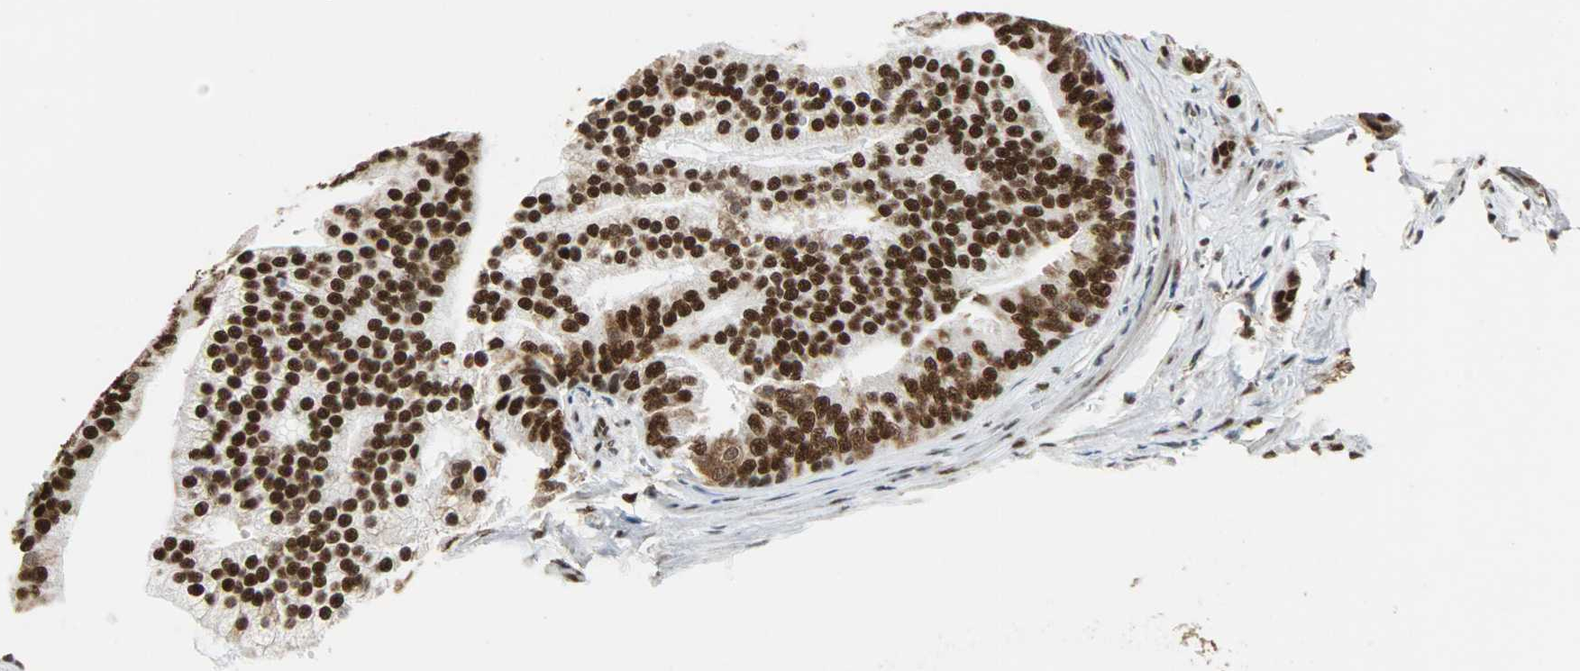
{"staining": {"intensity": "strong", "quantity": ">75%", "location": "cytoplasmic/membranous,nuclear"}, "tissue": "prostate cancer", "cell_type": "Tumor cells", "image_type": "cancer", "snomed": [{"axis": "morphology", "description": "Adenocarcinoma, Low grade"}, {"axis": "topography", "description": "Prostate"}], "caption": "IHC micrograph of neoplastic tissue: prostate adenocarcinoma (low-grade) stained using immunohistochemistry (IHC) exhibits high levels of strong protein expression localized specifically in the cytoplasmic/membranous and nuclear of tumor cells, appearing as a cytoplasmic/membranous and nuclear brown color.", "gene": "SSB", "patient": {"sex": "male", "age": 58}}